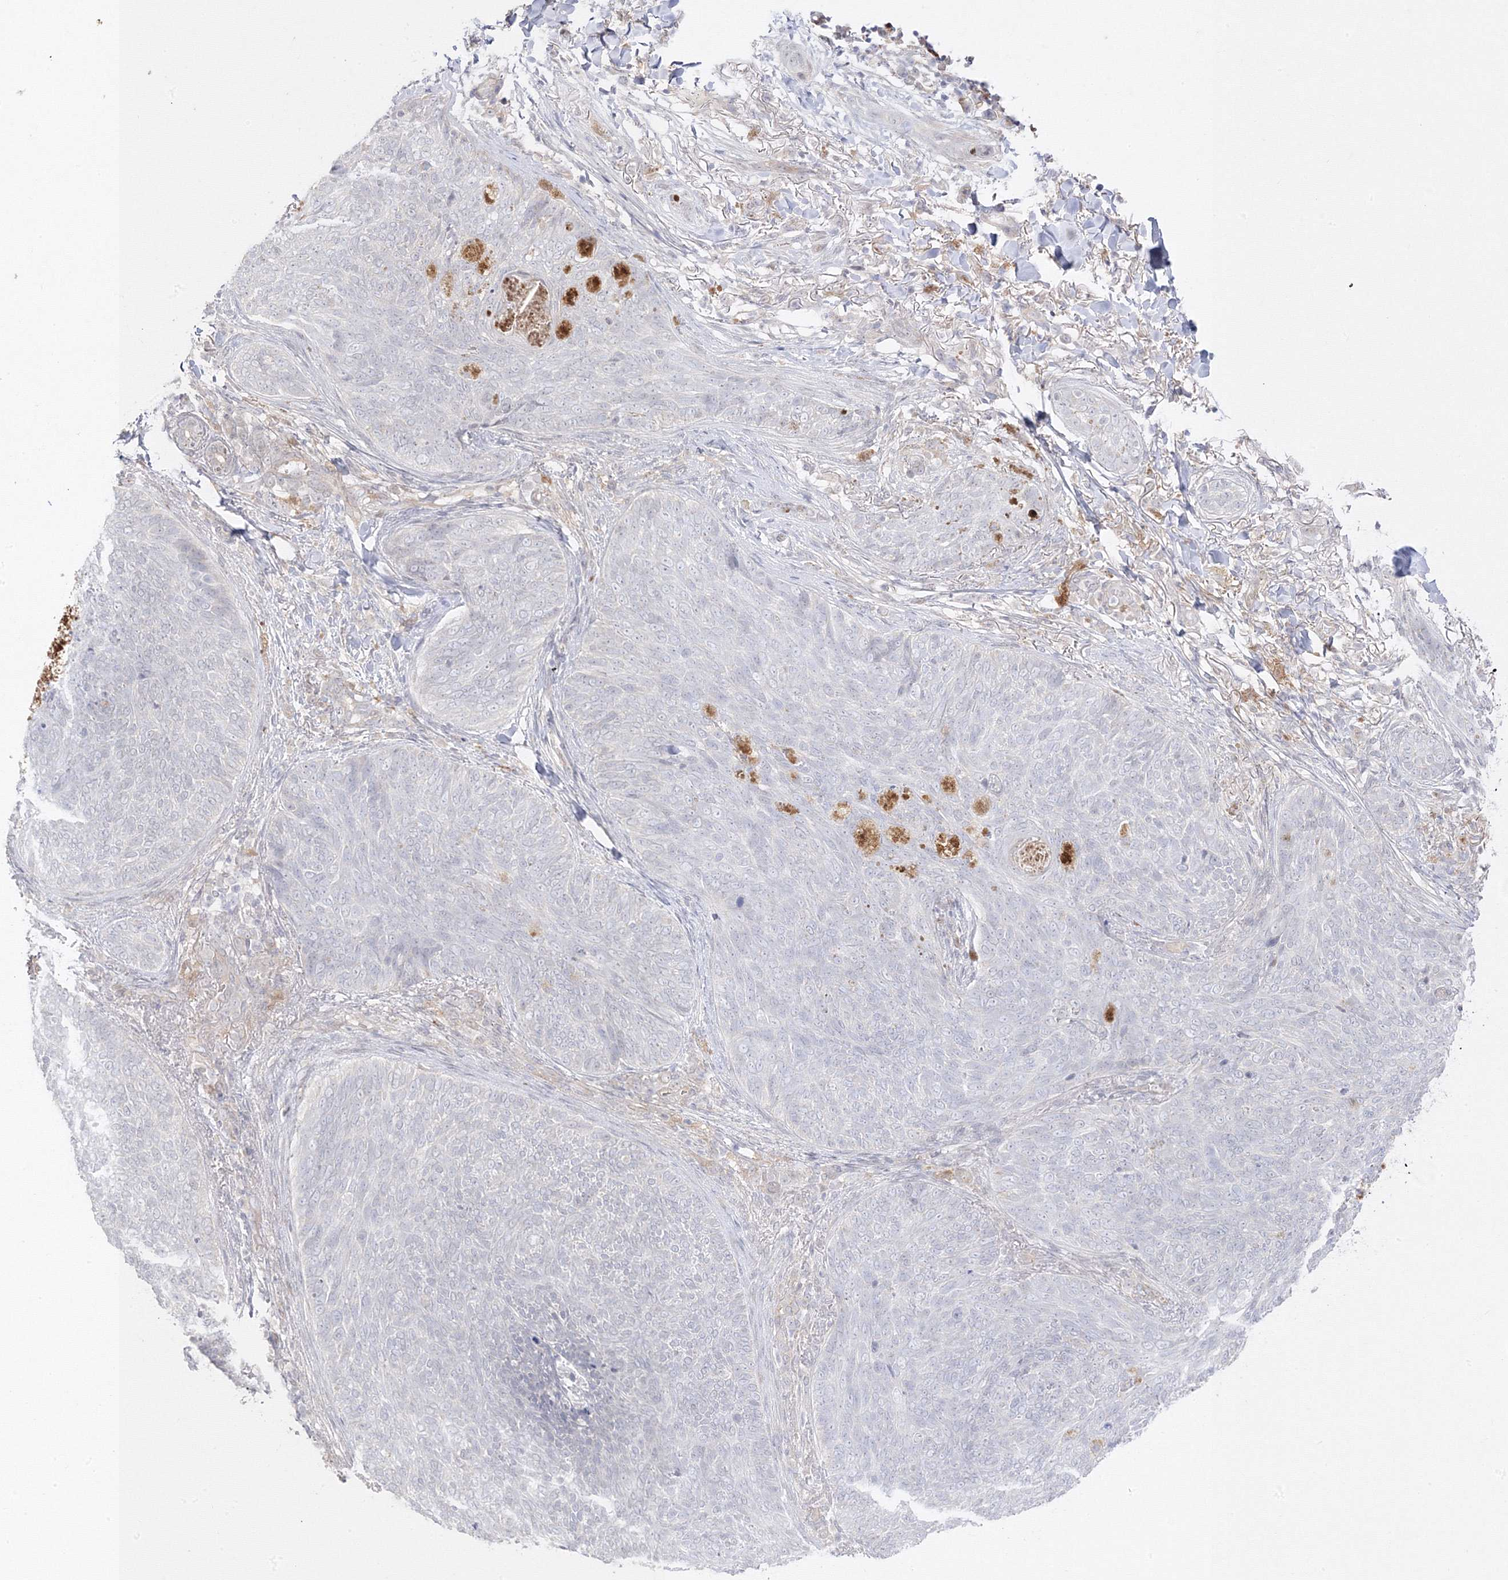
{"staining": {"intensity": "negative", "quantity": "none", "location": "none"}, "tissue": "skin cancer", "cell_type": "Tumor cells", "image_type": "cancer", "snomed": [{"axis": "morphology", "description": "Basal cell carcinoma"}, {"axis": "topography", "description": "Skin"}], "caption": "This image is of skin cancer stained with immunohistochemistry (IHC) to label a protein in brown with the nuclei are counter-stained blue. There is no staining in tumor cells.", "gene": "C2CD2", "patient": {"sex": "male", "age": 85}}